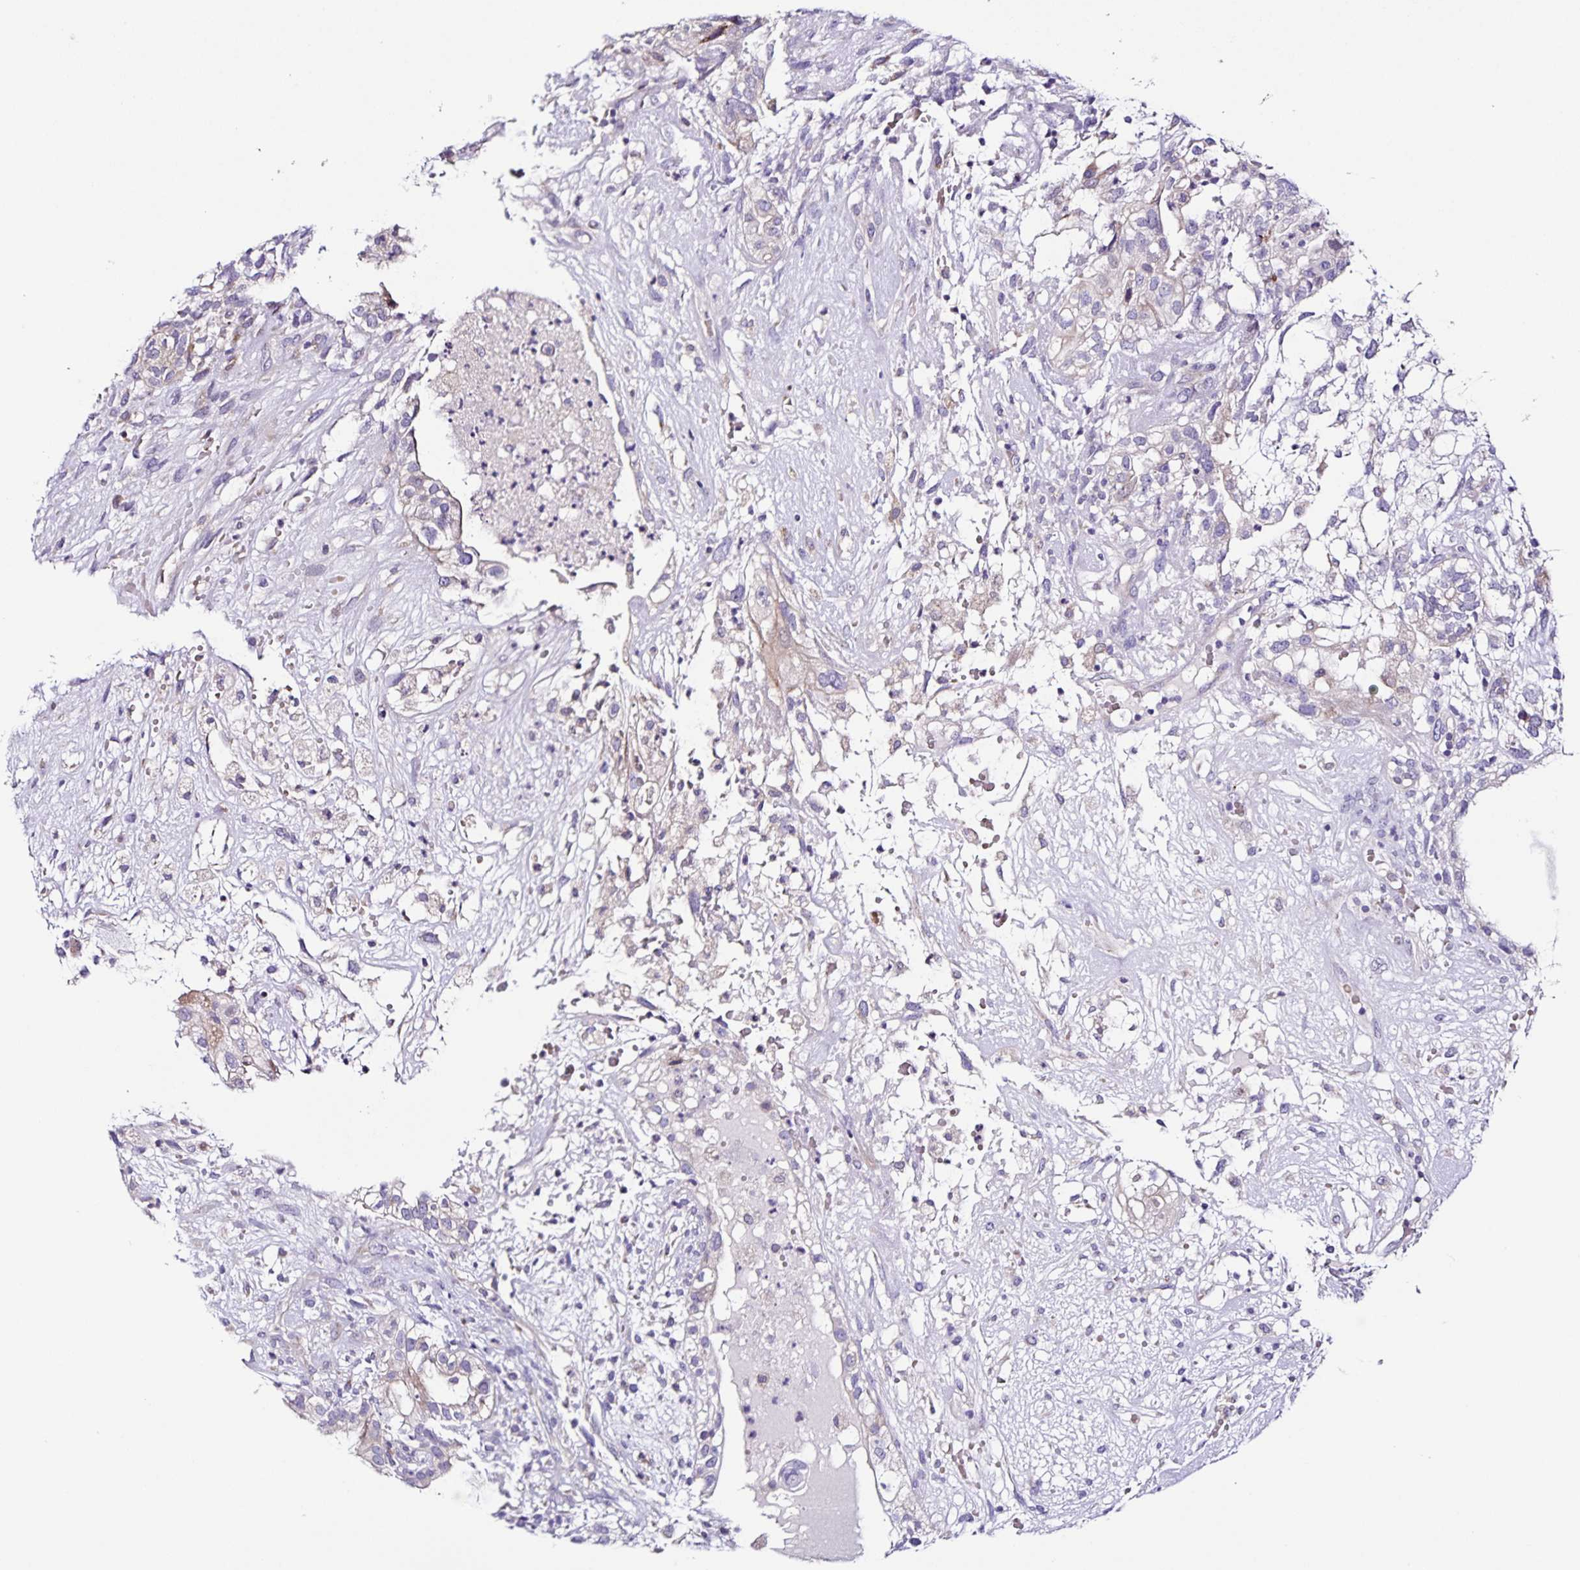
{"staining": {"intensity": "weak", "quantity": "<25%", "location": "cytoplasmic/membranous"}, "tissue": "testis cancer", "cell_type": "Tumor cells", "image_type": "cancer", "snomed": [{"axis": "morphology", "description": "Seminoma, NOS"}, {"axis": "morphology", "description": "Carcinoma, Embryonal, NOS"}, {"axis": "topography", "description": "Testis"}], "caption": "Human embryonal carcinoma (testis) stained for a protein using immunohistochemistry (IHC) exhibits no expression in tumor cells.", "gene": "RNFT2", "patient": {"sex": "male", "age": 41}}